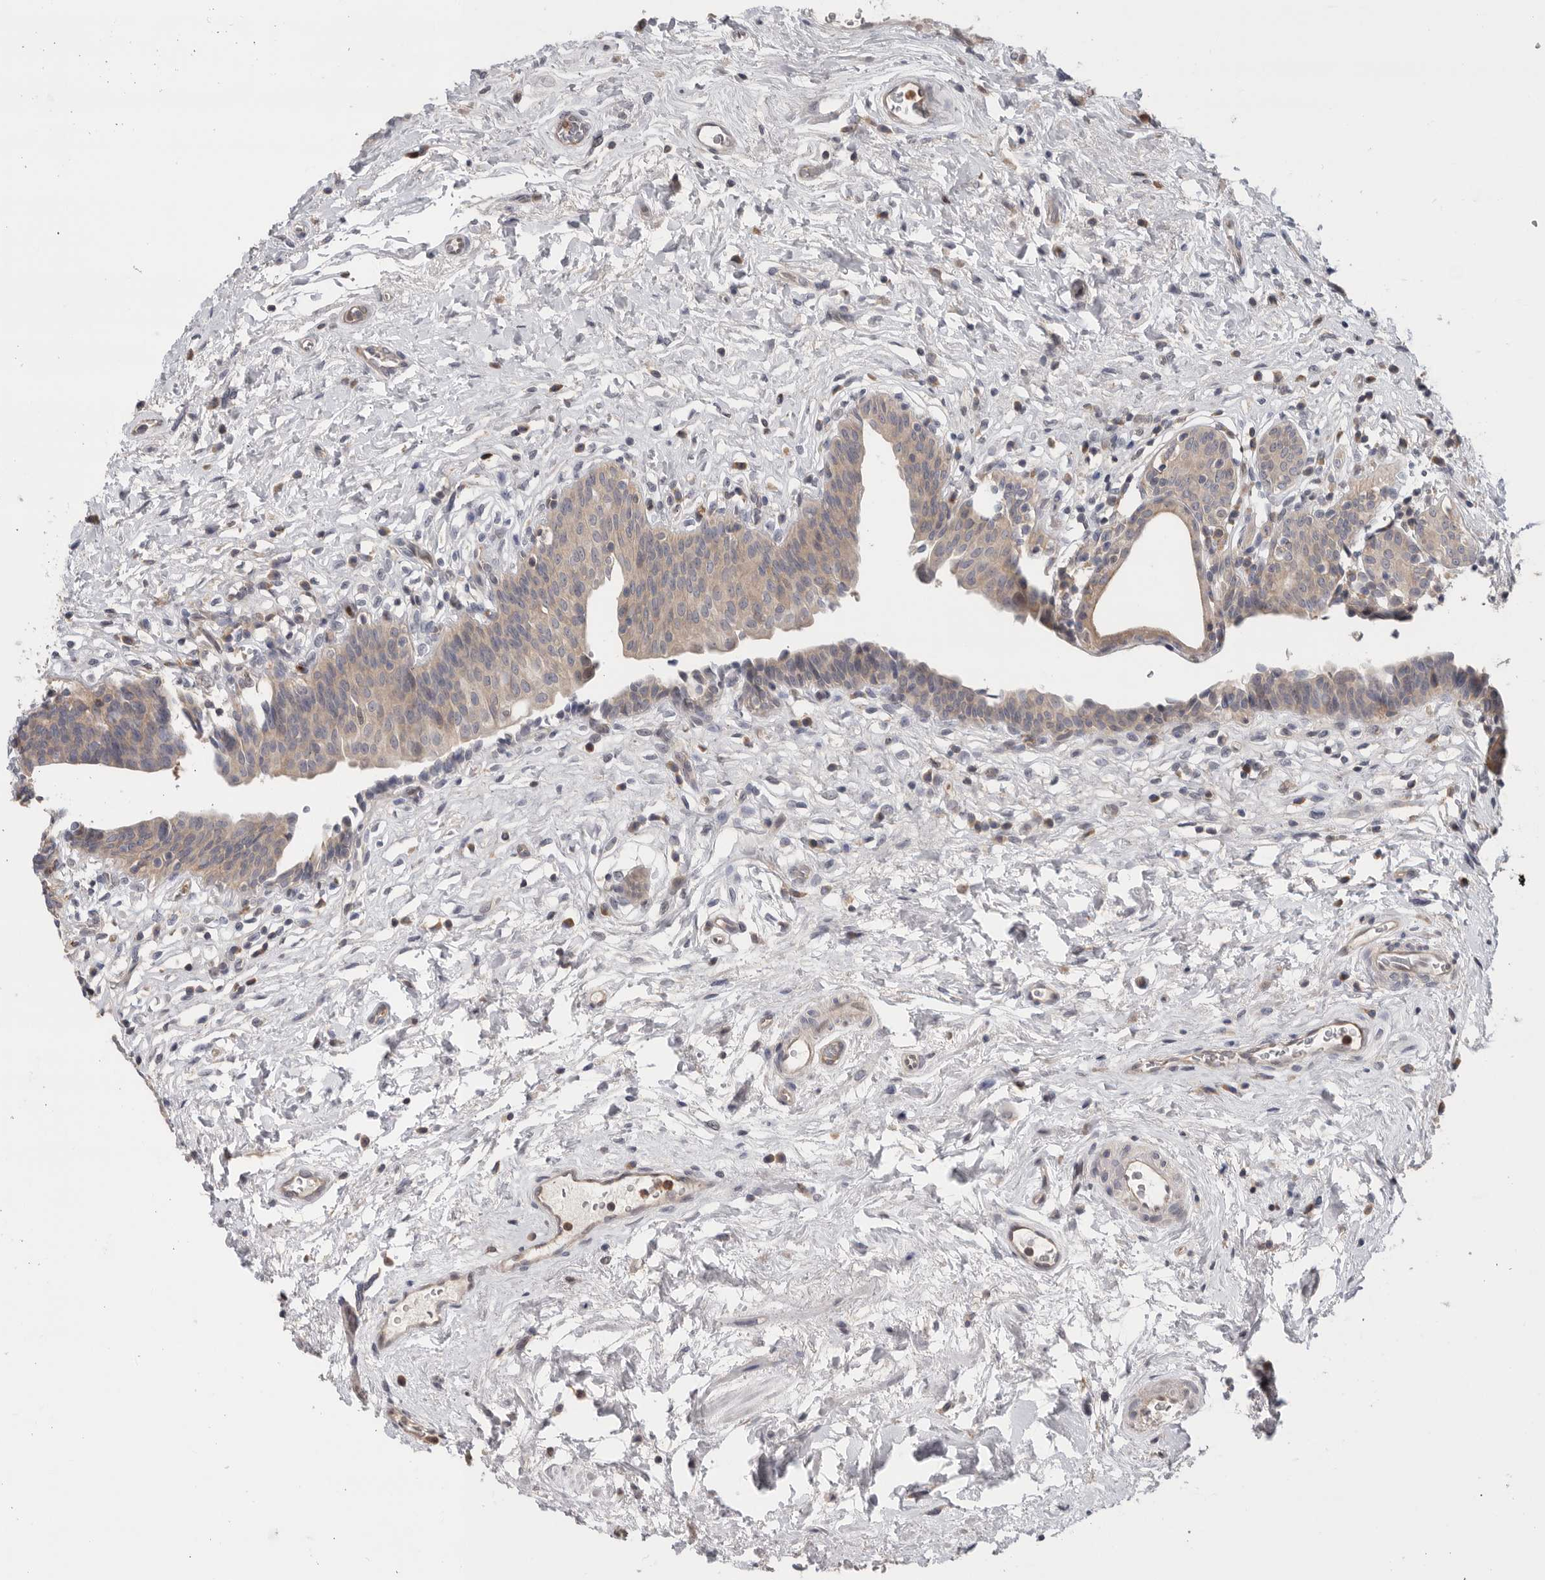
{"staining": {"intensity": "weak", "quantity": ">75%", "location": "cytoplasmic/membranous"}, "tissue": "urinary bladder", "cell_type": "Urothelial cells", "image_type": "normal", "snomed": [{"axis": "morphology", "description": "Normal tissue, NOS"}, {"axis": "topography", "description": "Urinary bladder"}], "caption": "A brown stain highlights weak cytoplasmic/membranous expression of a protein in urothelial cells of normal urinary bladder.", "gene": "KLK5", "patient": {"sex": "male", "age": 83}}